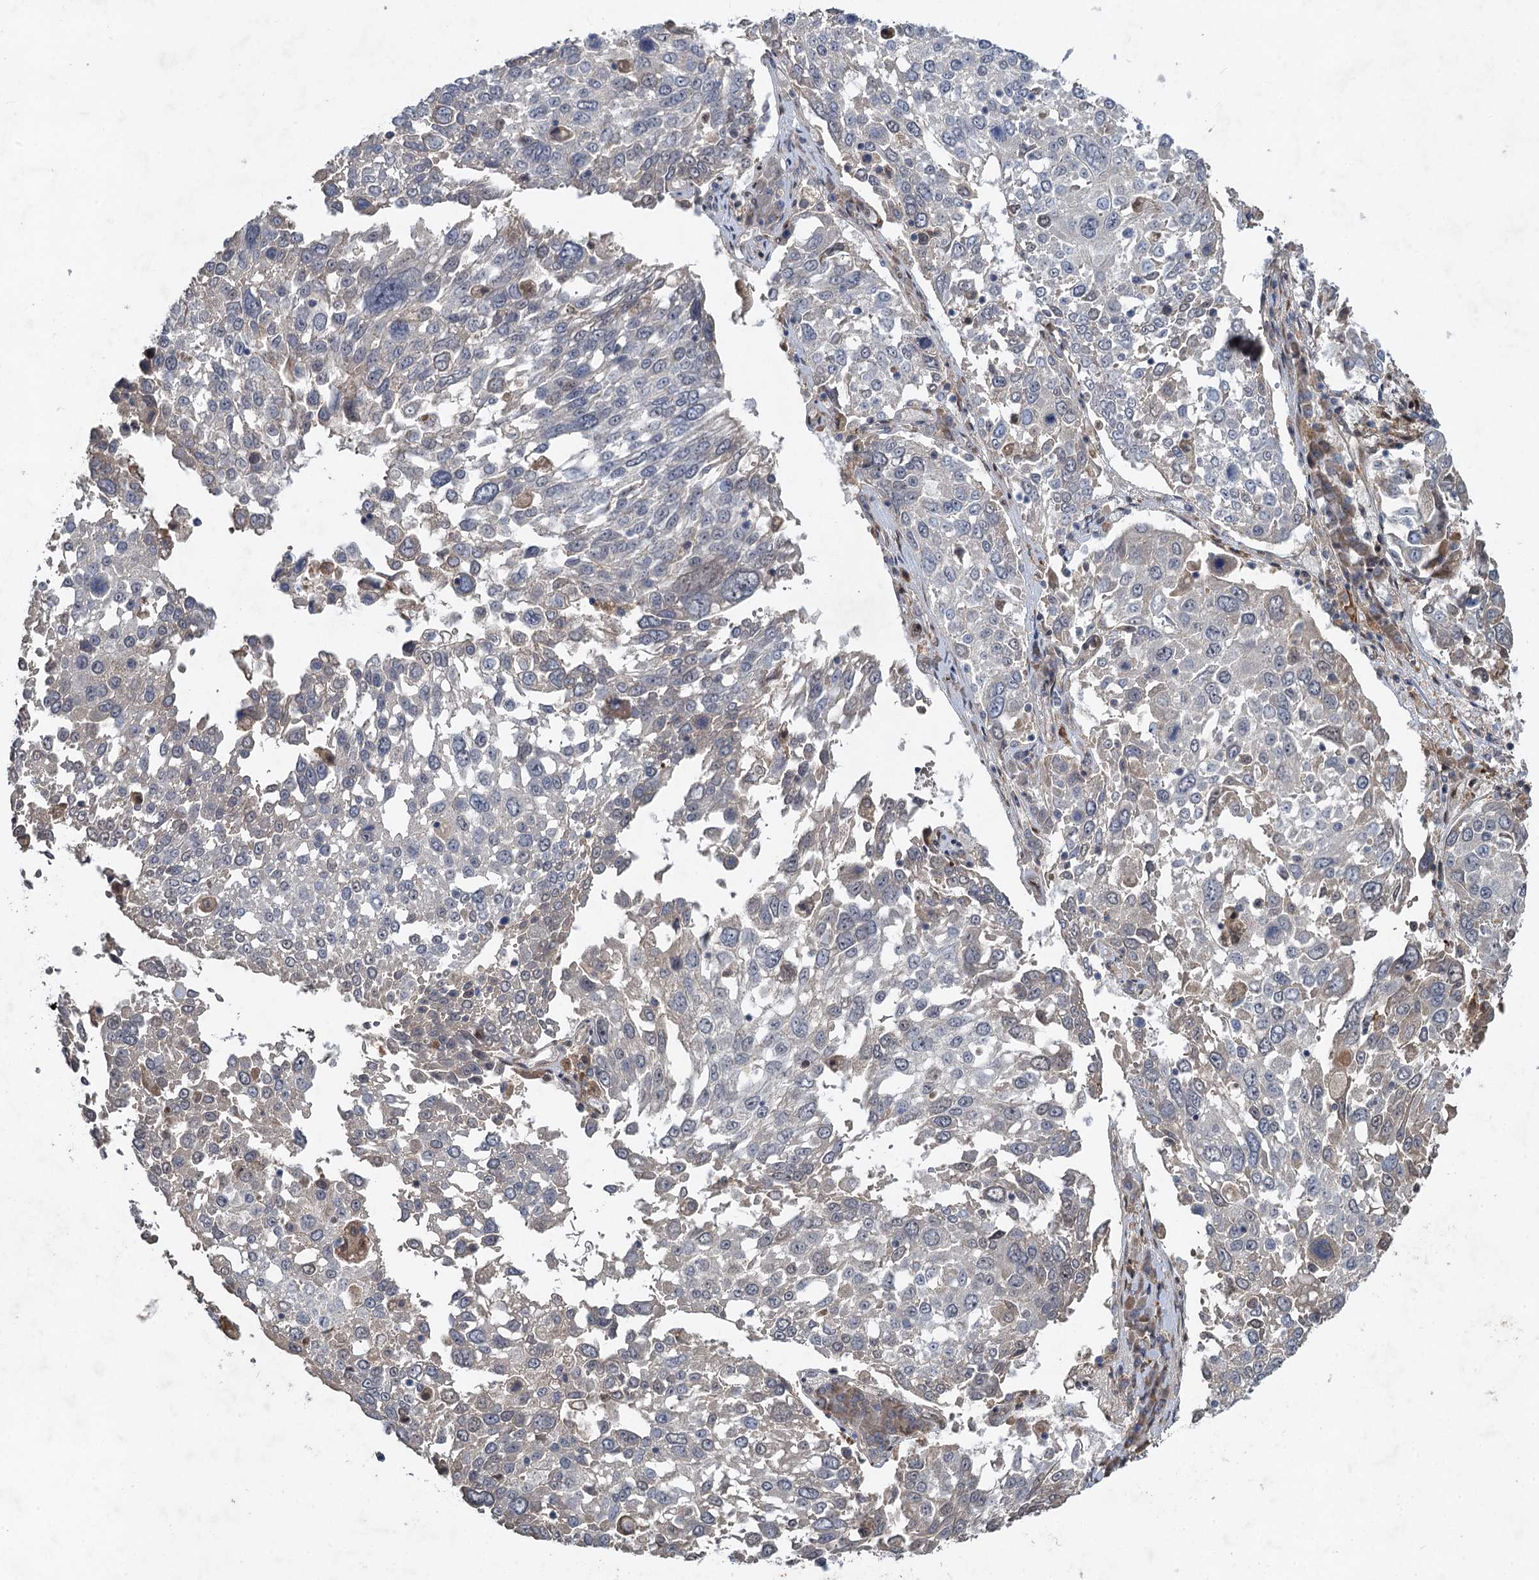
{"staining": {"intensity": "negative", "quantity": "none", "location": "none"}, "tissue": "lung cancer", "cell_type": "Tumor cells", "image_type": "cancer", "snomed": [{"axis": "morphology", "description": "Squamous cell carcinoma, NOS"}, {"axis": "topography", "description": "Lung"}], "caption": "Squamous cell carcinoma (lung) was stained to show a protein in brown. There is no significant staining in tumor cells. Nuclei are stained in blue.", "gene": "NUDT22", "patient": {"sex": "male", "age": 65}}